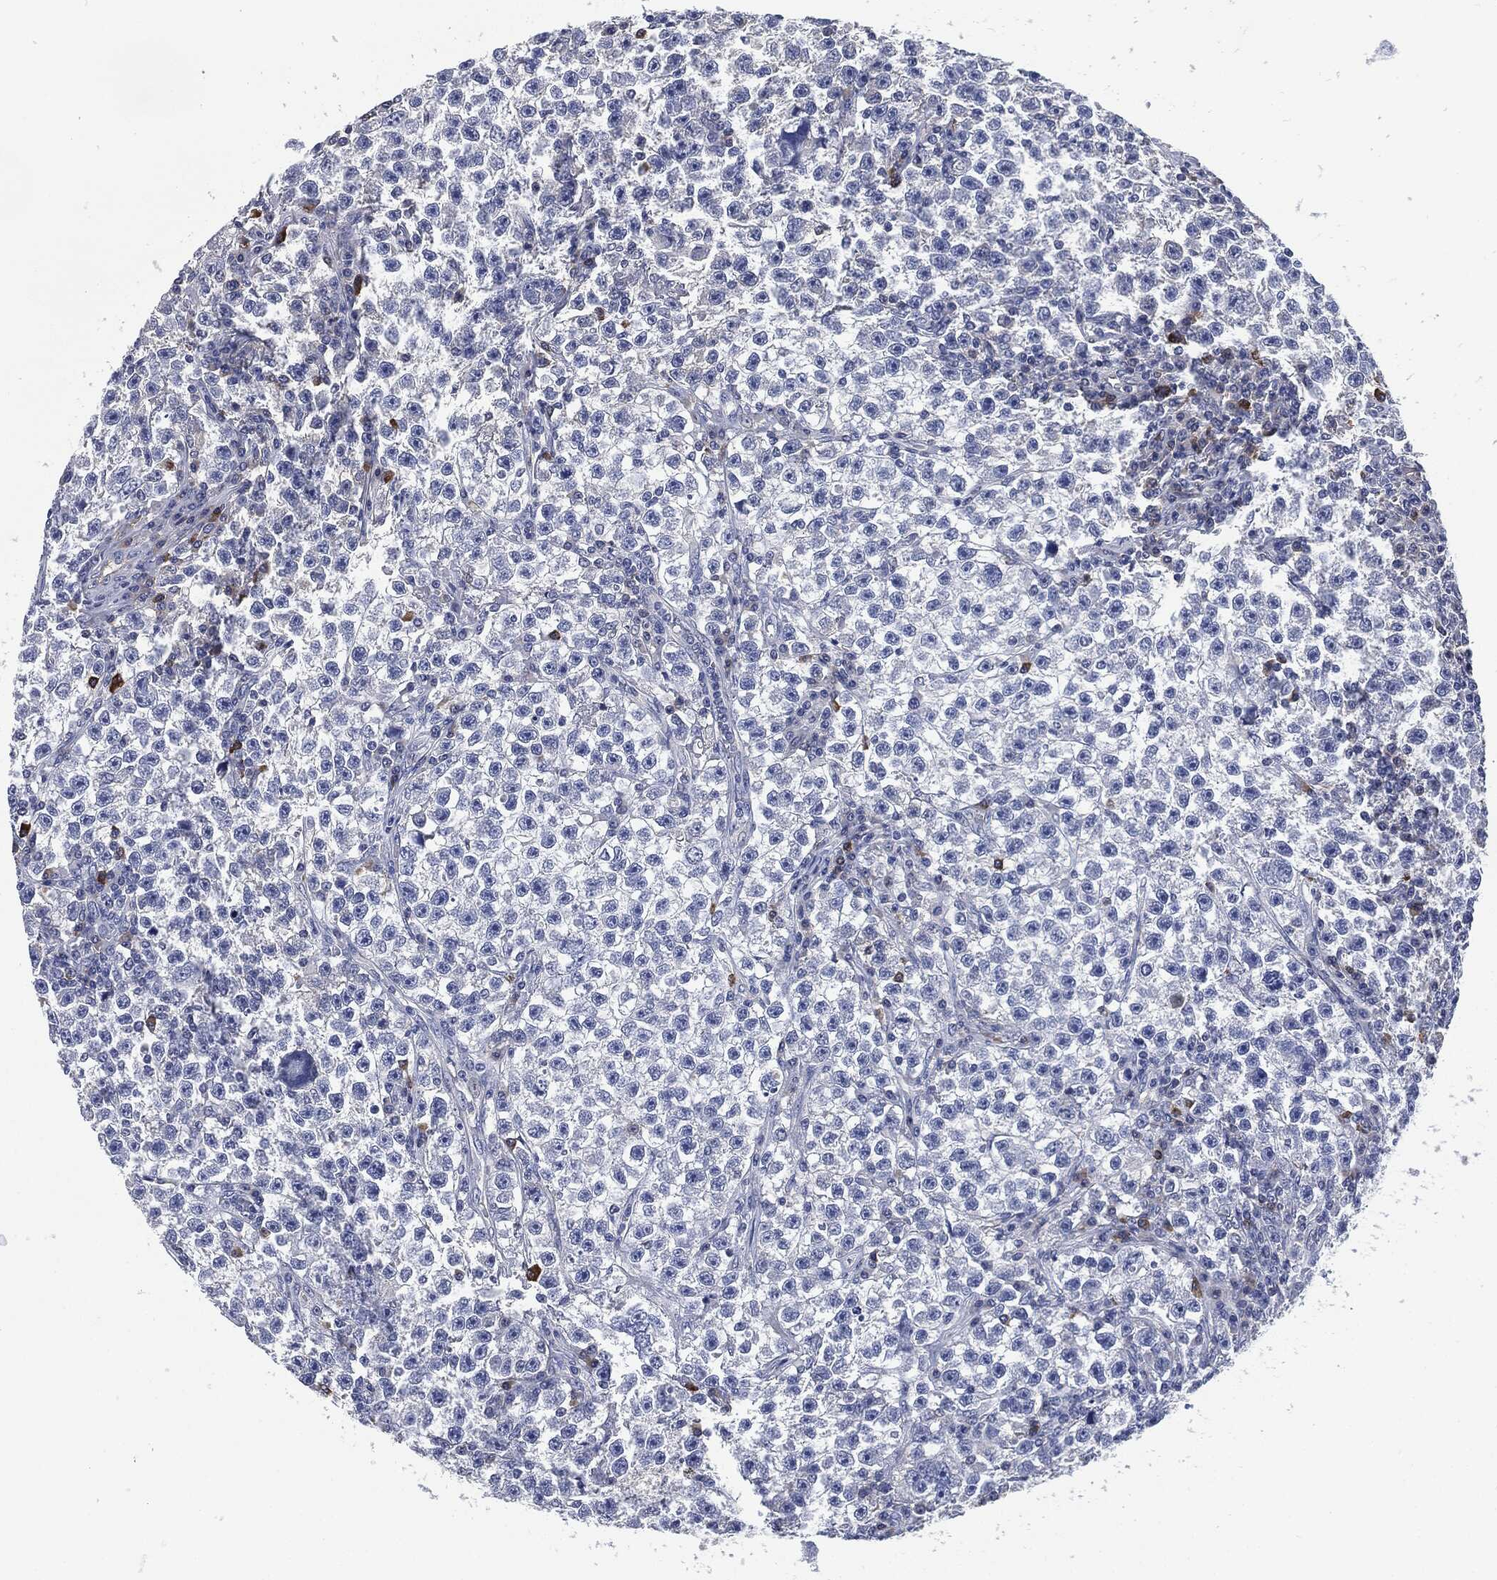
{"staining": {"intensity": "negative", "quantity": "none", "location": "none"}, "tissue": "testis cancer", "cell_type": "Tumor cells", "image_type": "cancer", "snomed": [{"axis": "morphology", "description": "Seminoma, NOS"}, {"axis": "topography", "description": "Testis"}], "caption": "This is an immunohistochemistry (IHC) image of human testis seminoma. There is no positivity in tumor cells.", "gene": "CD27", "patient": {"sex": "male", "age": 22}}